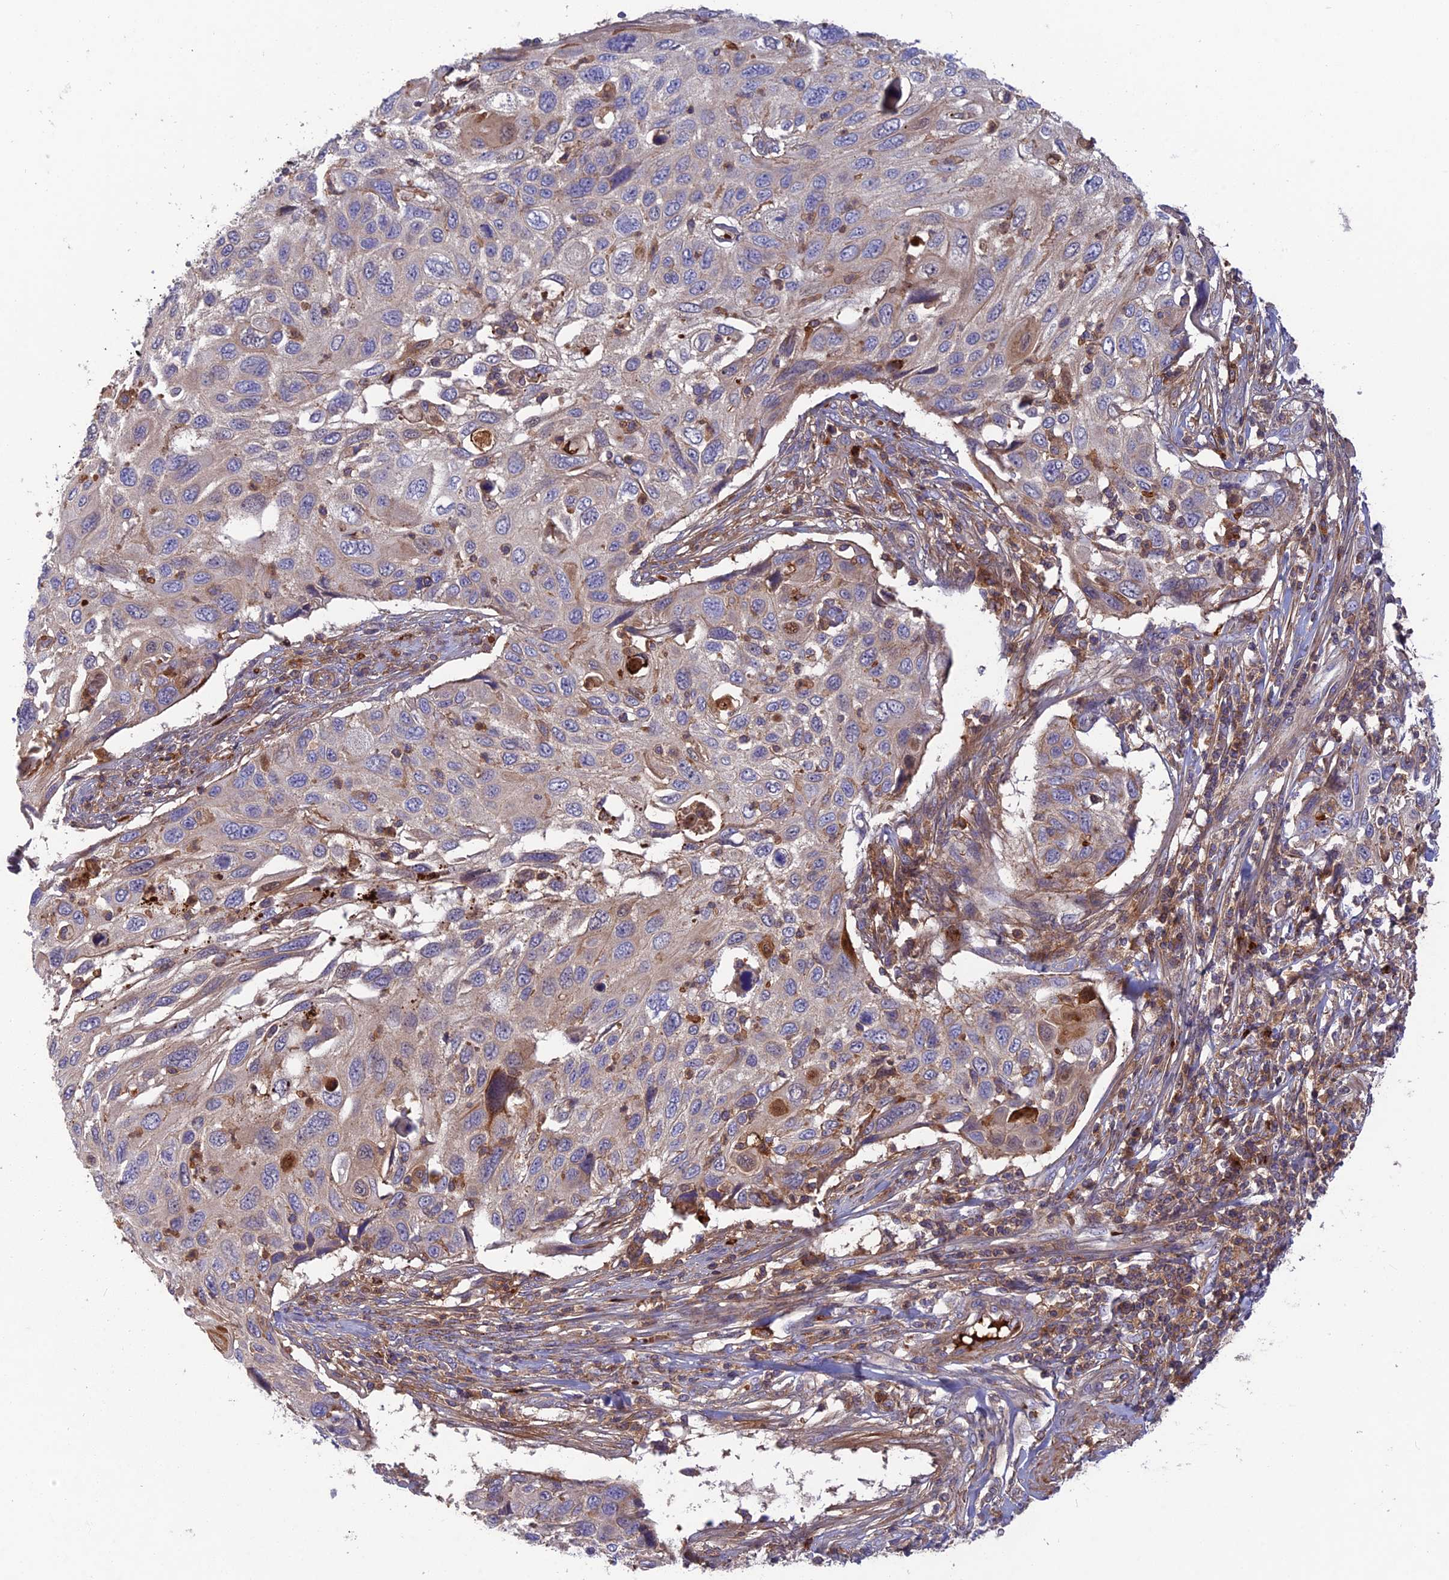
{"staining": {"intensity": "negative", "quantity": "none", "location": "none"}, "tissue": "cervical cancer", "cell_type": "Tumor cells", "image_type": "cancer", "snomed": [{"axis": "morphology", "description": "Squamous cell carcinoma, NOS"}, {"axis": "topography", "description": "Cervix"}], "caption": "Immunohistochemical staining of cervical cancer reveals no significant positivity in tumor cells. The staining was performed using DAB to visualize the protein expression in brown, while the nuclei were stained in blue with hematoxylin (Magnification: 20x).", "gene": "CPNE7", "patient": {"sex": "female", "age": 70}}